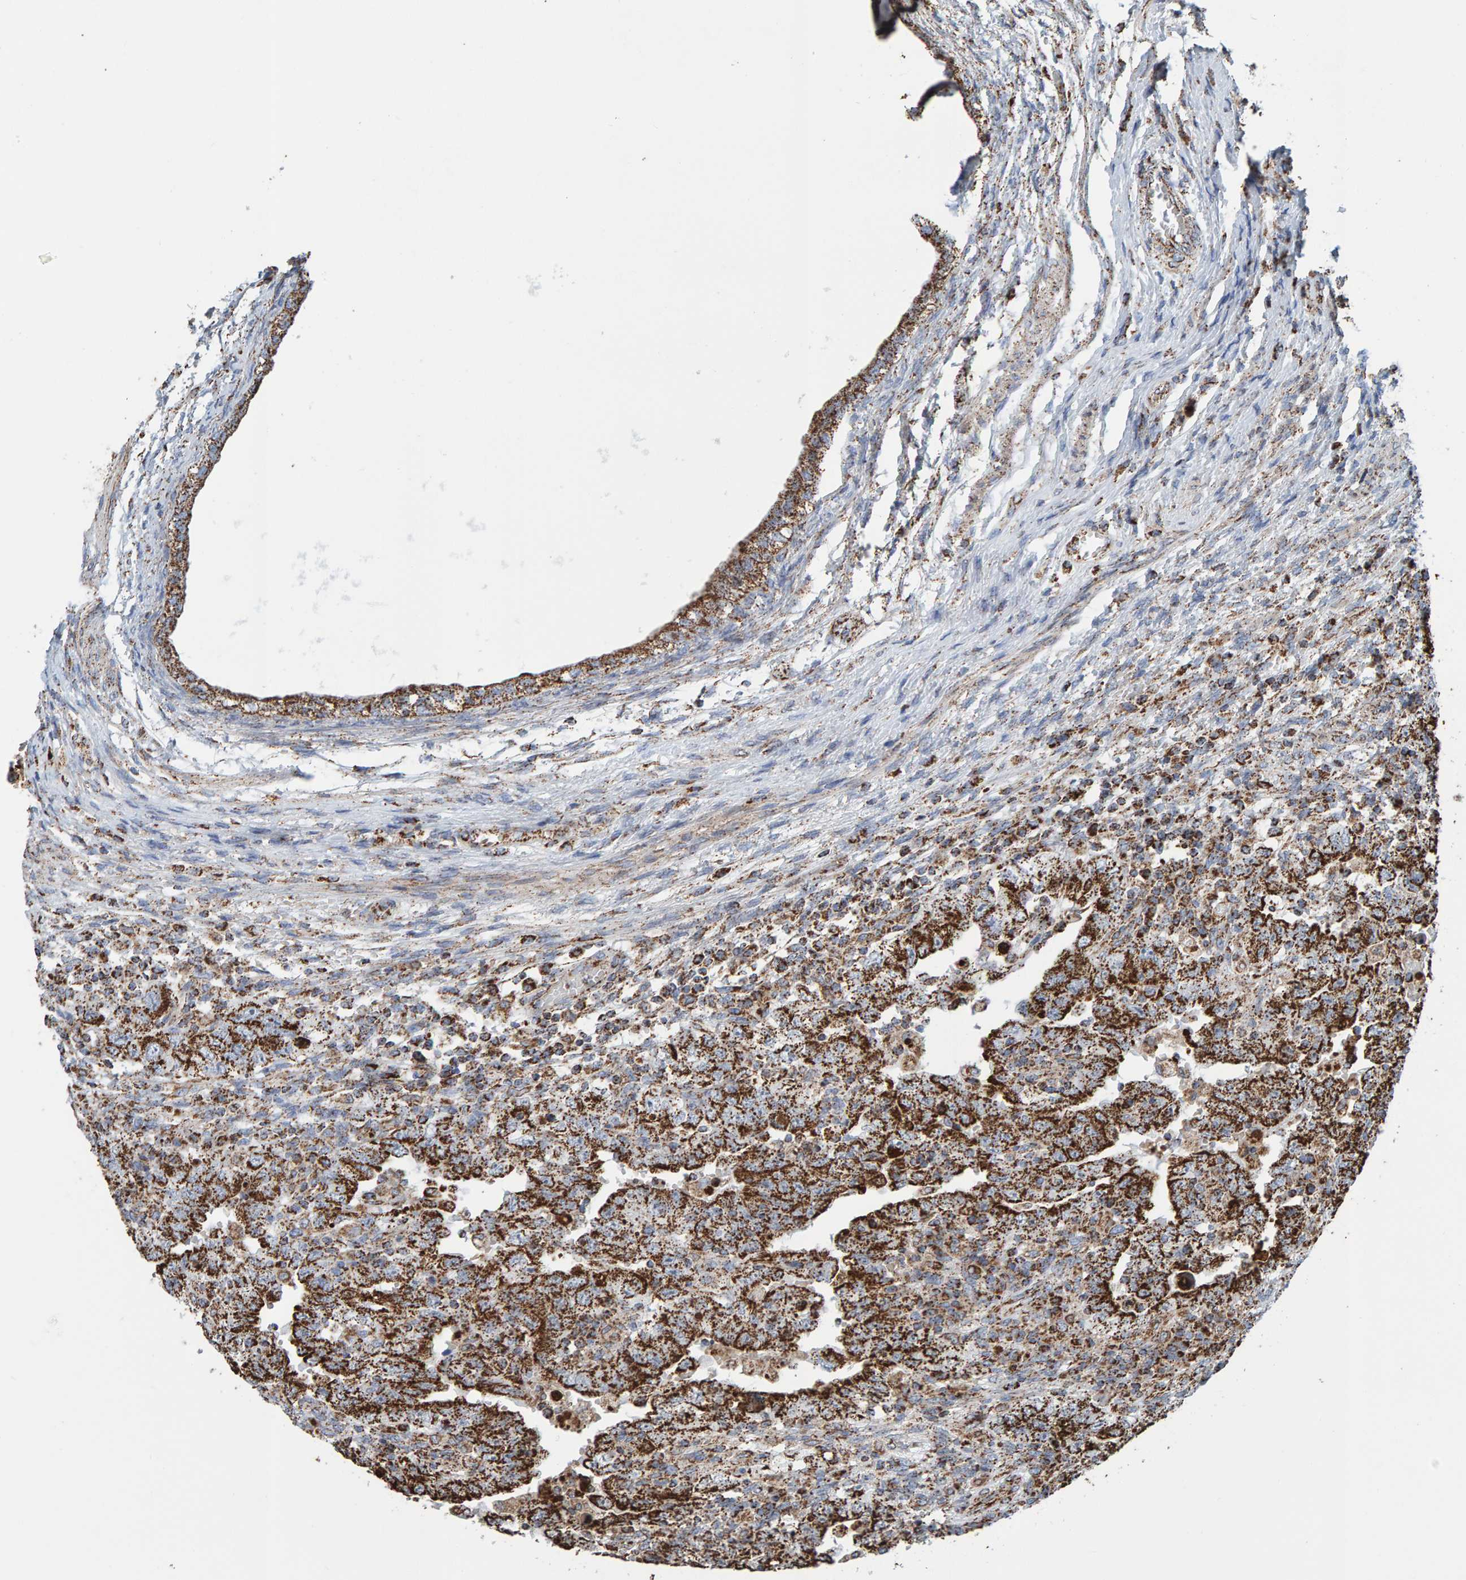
{"staining": {"intensity": "strong", "quantity": "25%-75%", "location": "cytoplasmic/membranous"}, "tissue": "testis cancer", "cell_type": "Tumor cells", "image_type": "cancer", "snomed": [{"axis": "morphology", "description": "Carcinoma, Embryonal, NOS"}, {"axis": "topography", "description": "Testis"}], "caption": "Brown immunohistochemical staining in human embryonal carcinoma (testis) shows strong cytoplasmic/membranous positivity in approximately 25%-75% of tumor cells.", "gene": "MRPL45", "patient": {"sex": "male", "age": 26}}